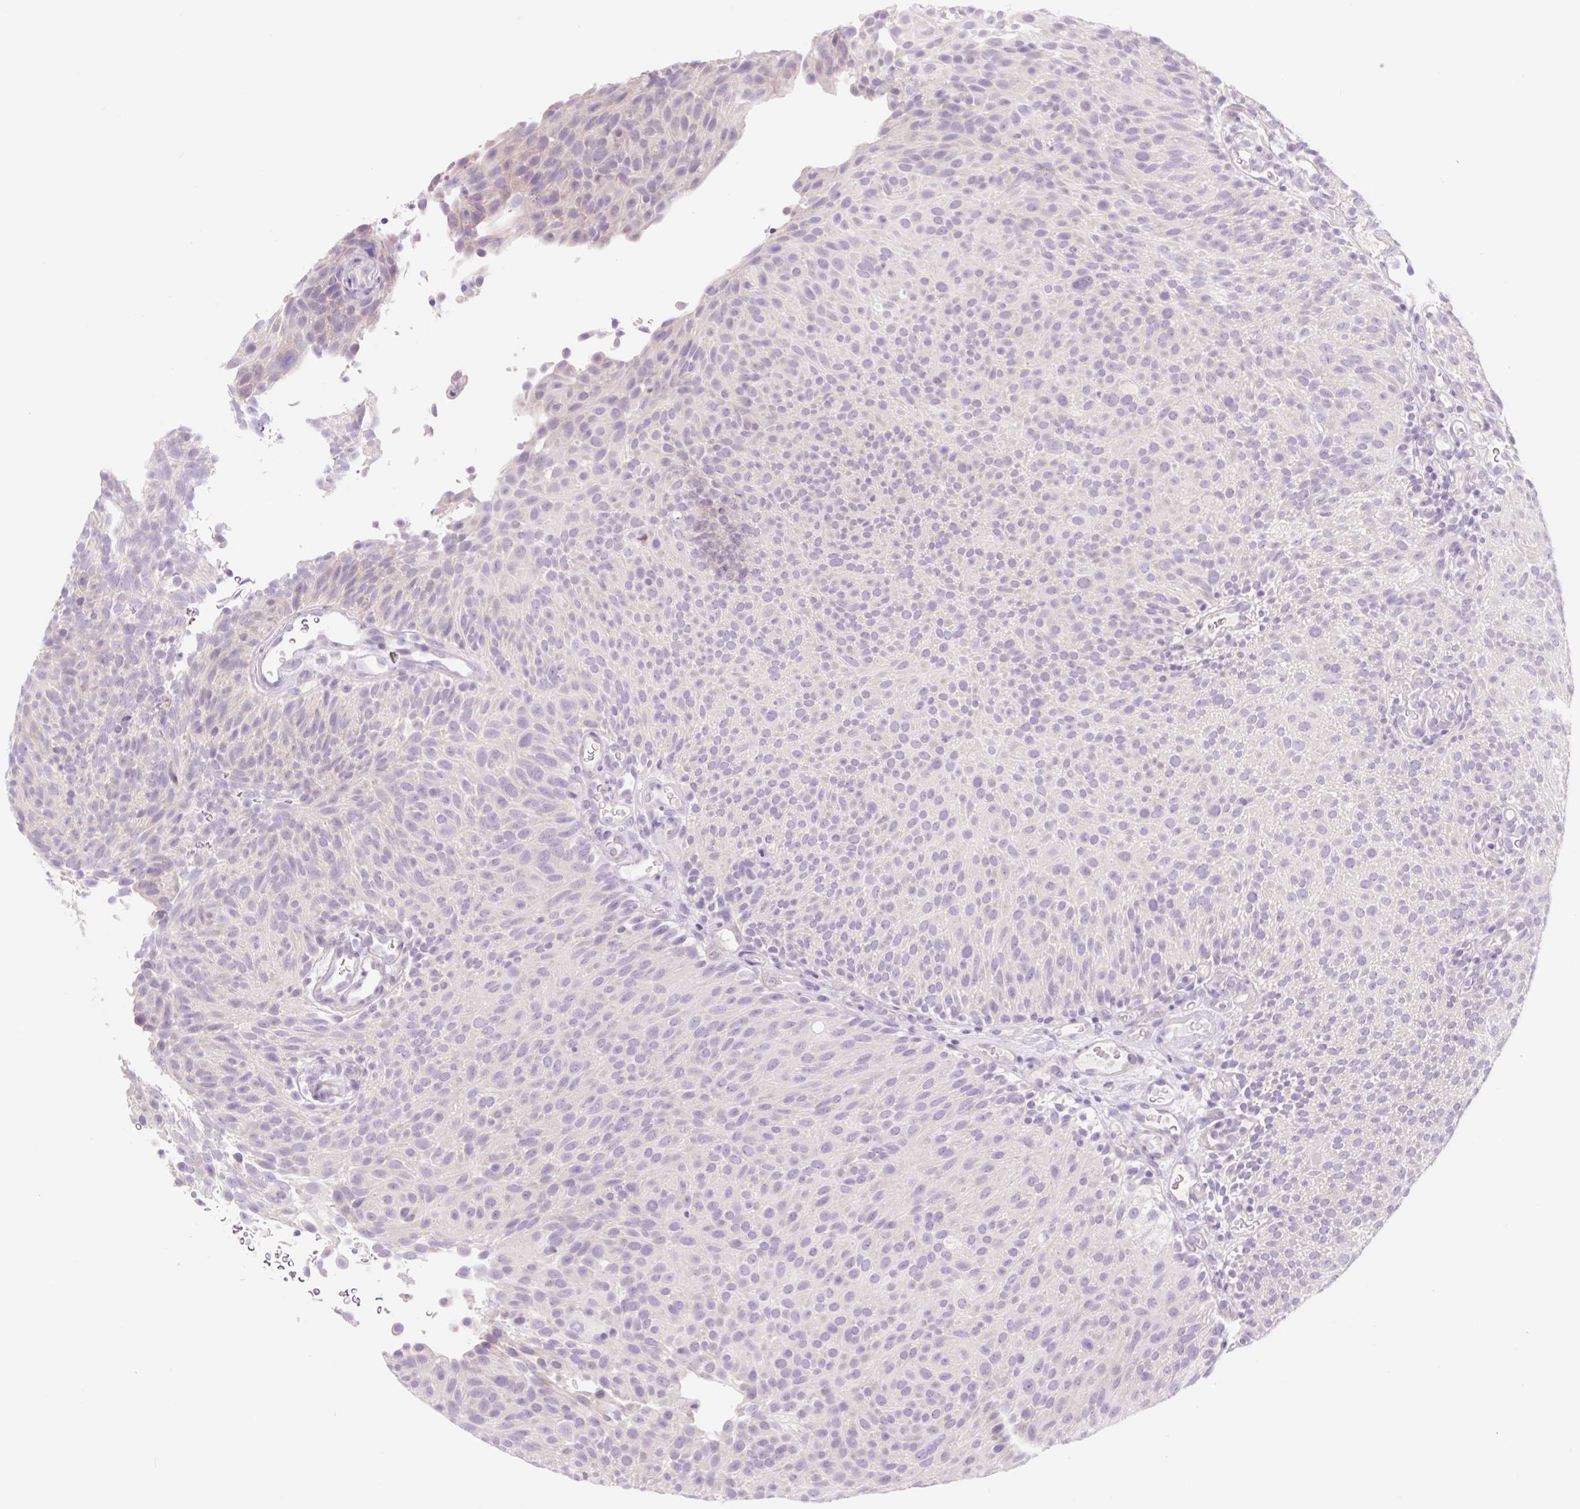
{"staining": {"intensity": "negative", "quantity": "none", "location": "none"}, "tissue": "urothelial cancer", "cell_type": "Tumor cells", "image_type": "cancer", "snomed": [{"axis": "morphology", "description": "Urothelial carcinoma, Low grade"}, {"axis": "topography", "description": "Urinary bladder"}], "caption": "Tumor cells show no significant staining in urothelial carcinoma (low-grade).", "gene": "CELF6", "patient": {"sex": "male", "age": 78}}